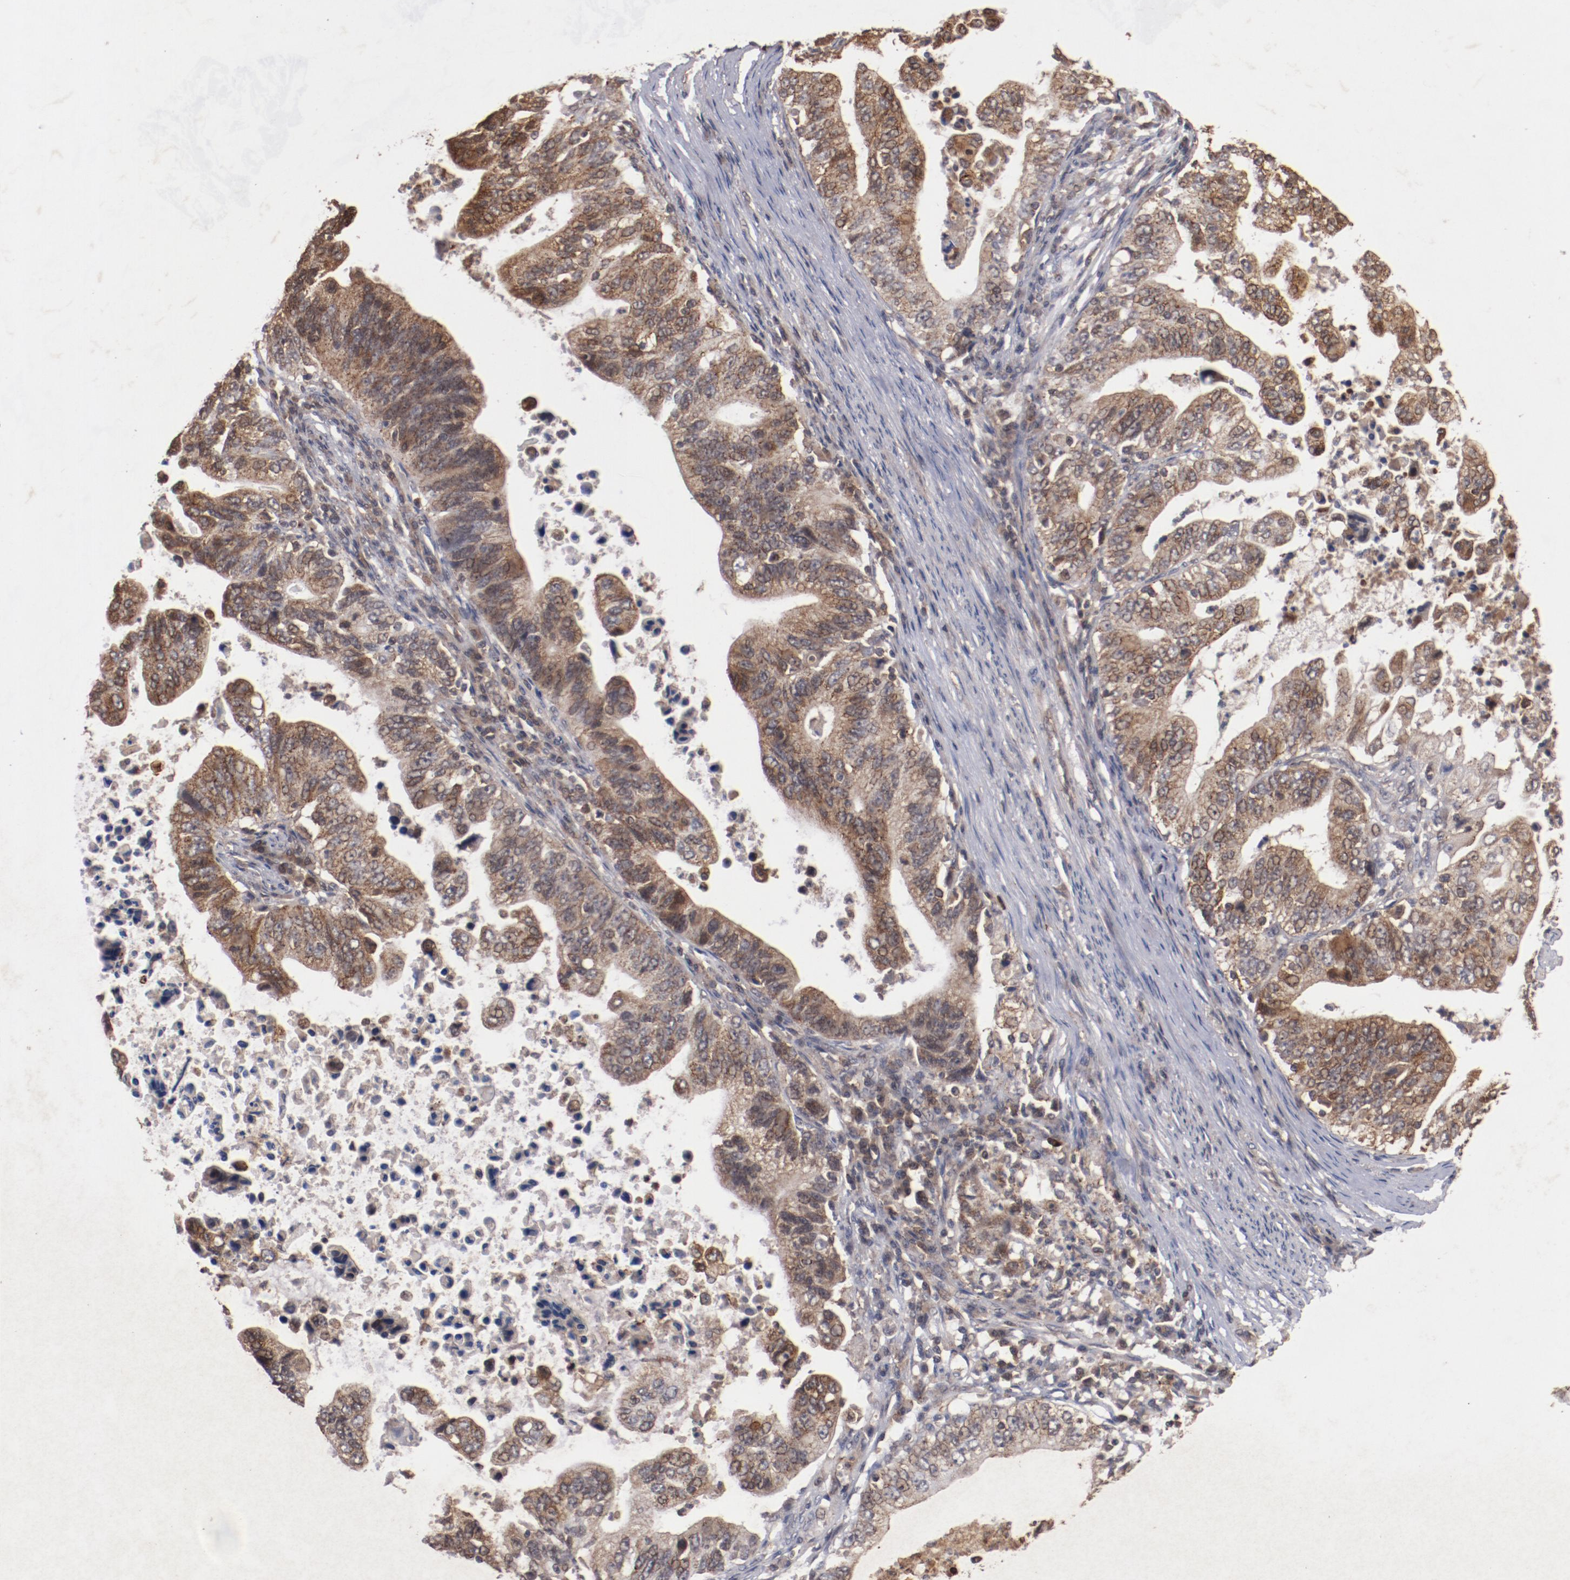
{"staining": {"intensity": "strong", "quantity": ">75%", "location": "cytoplasmic/membranous"}, "tissue": "stomach cancer", "cell_type": "Tumor cells", "image_type": "cancer", "snomed": [{"axis": "morphology", "description": "Adenocarcinoma, NOS"}, {"axis": "topography", "description": "Stomach, upper"}], "caption": "Immunohistochemistry of stomach cancer (adenocarcinoma) shows high levels of strong cytoplasmic/membranous staining in about >75% of tumor cells.", "gene": "TENM1", "patient": {"sex": "female", "age": 50}}